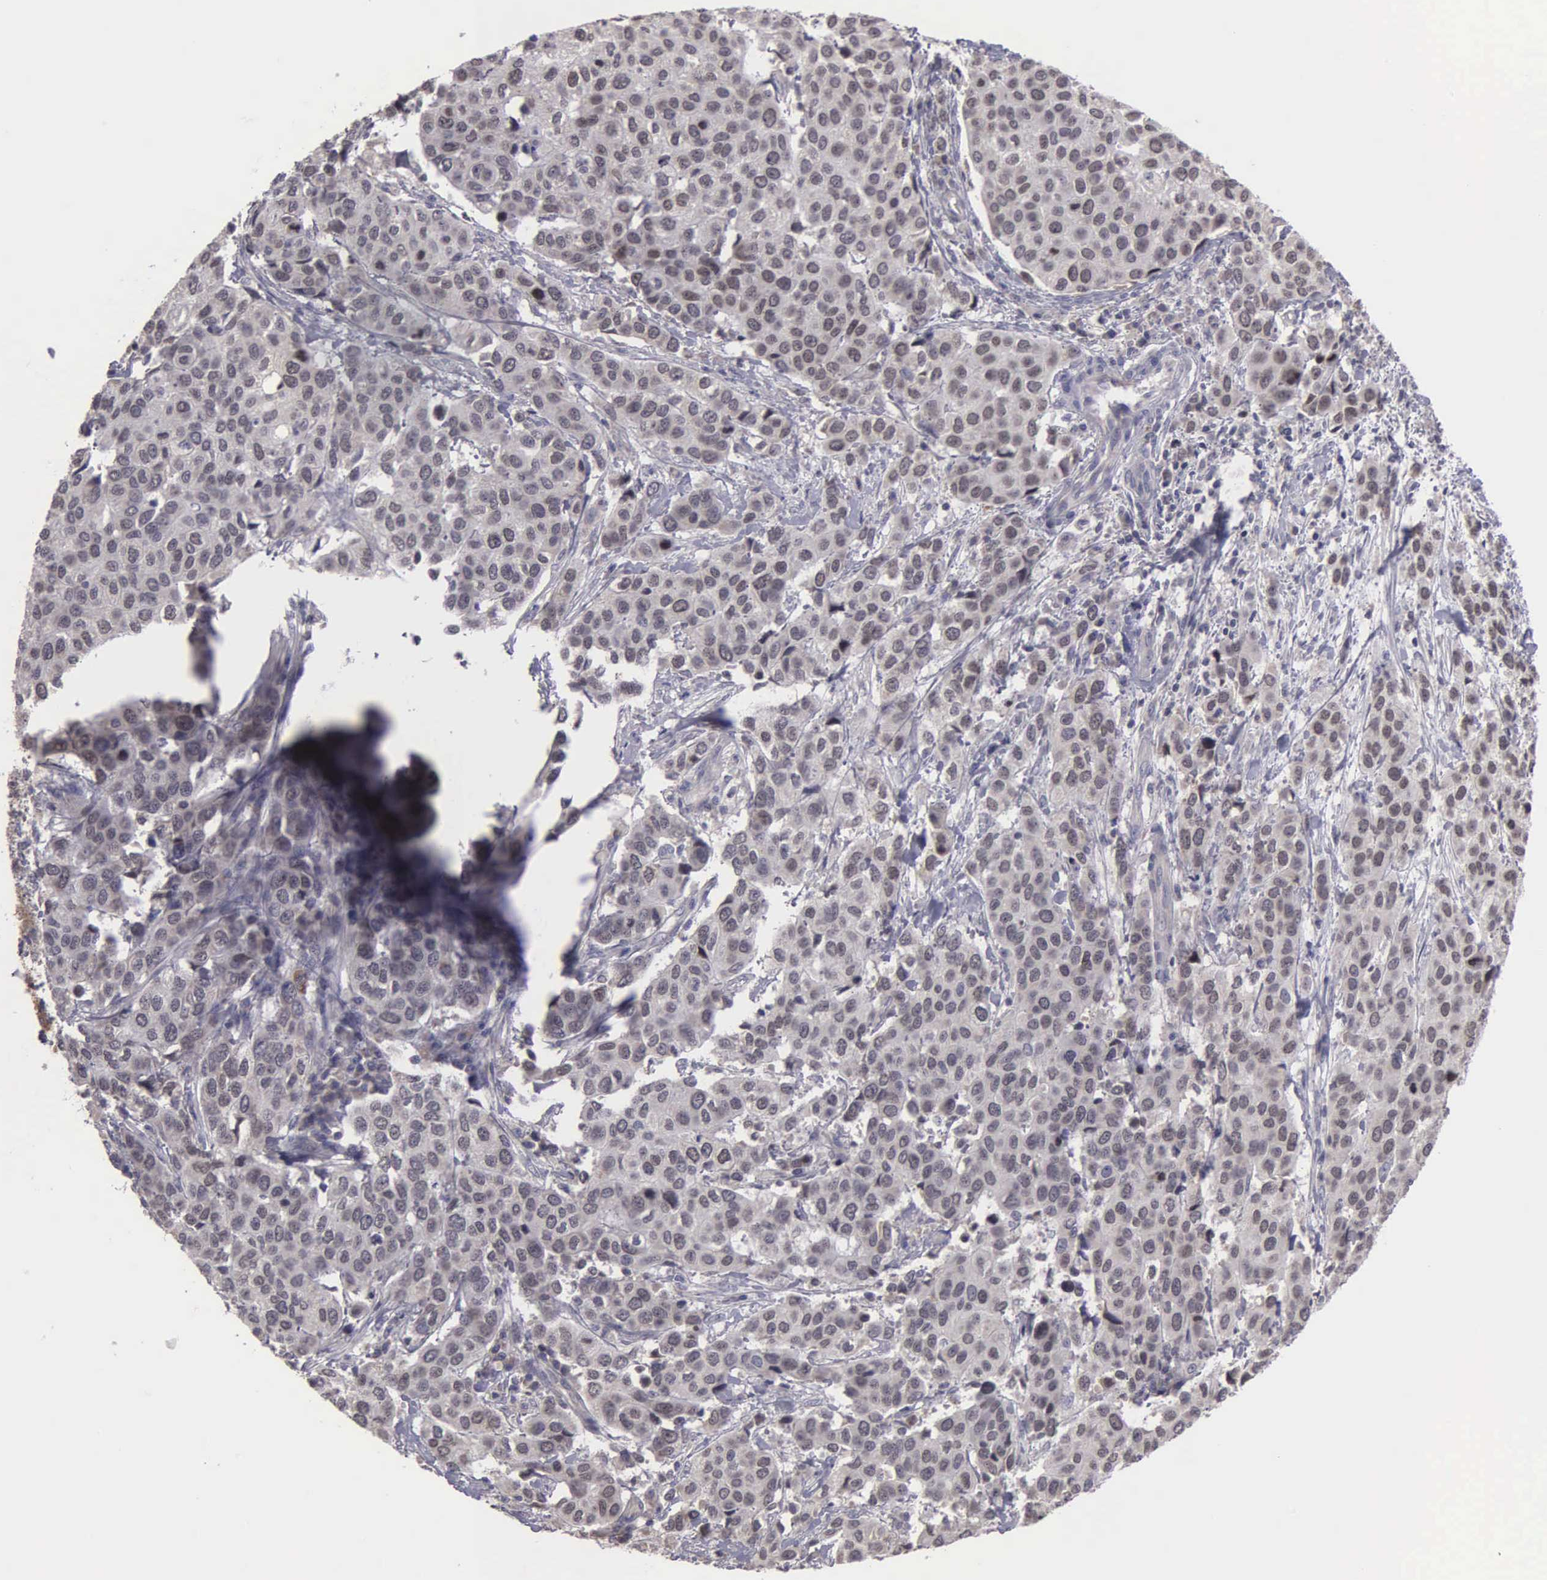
{"staining": {"intensity": "negative", "quantity": "none", "location": "none"}, "tissue": "cervical cancer", "cell_type": "Tumor cells", "image_type": "cancer", "snomed": [{"axis": "morphology", "description": "Squamous cell carcinoma, NOS"}, {"axis": "topography", "description": "Cervix"}], "caption": "Tumor cells are negative for protein expression in human squamous cell carcinoma (cervical).", "gene": "BRD1", "patient": {"sex": "female", "age": 54}}